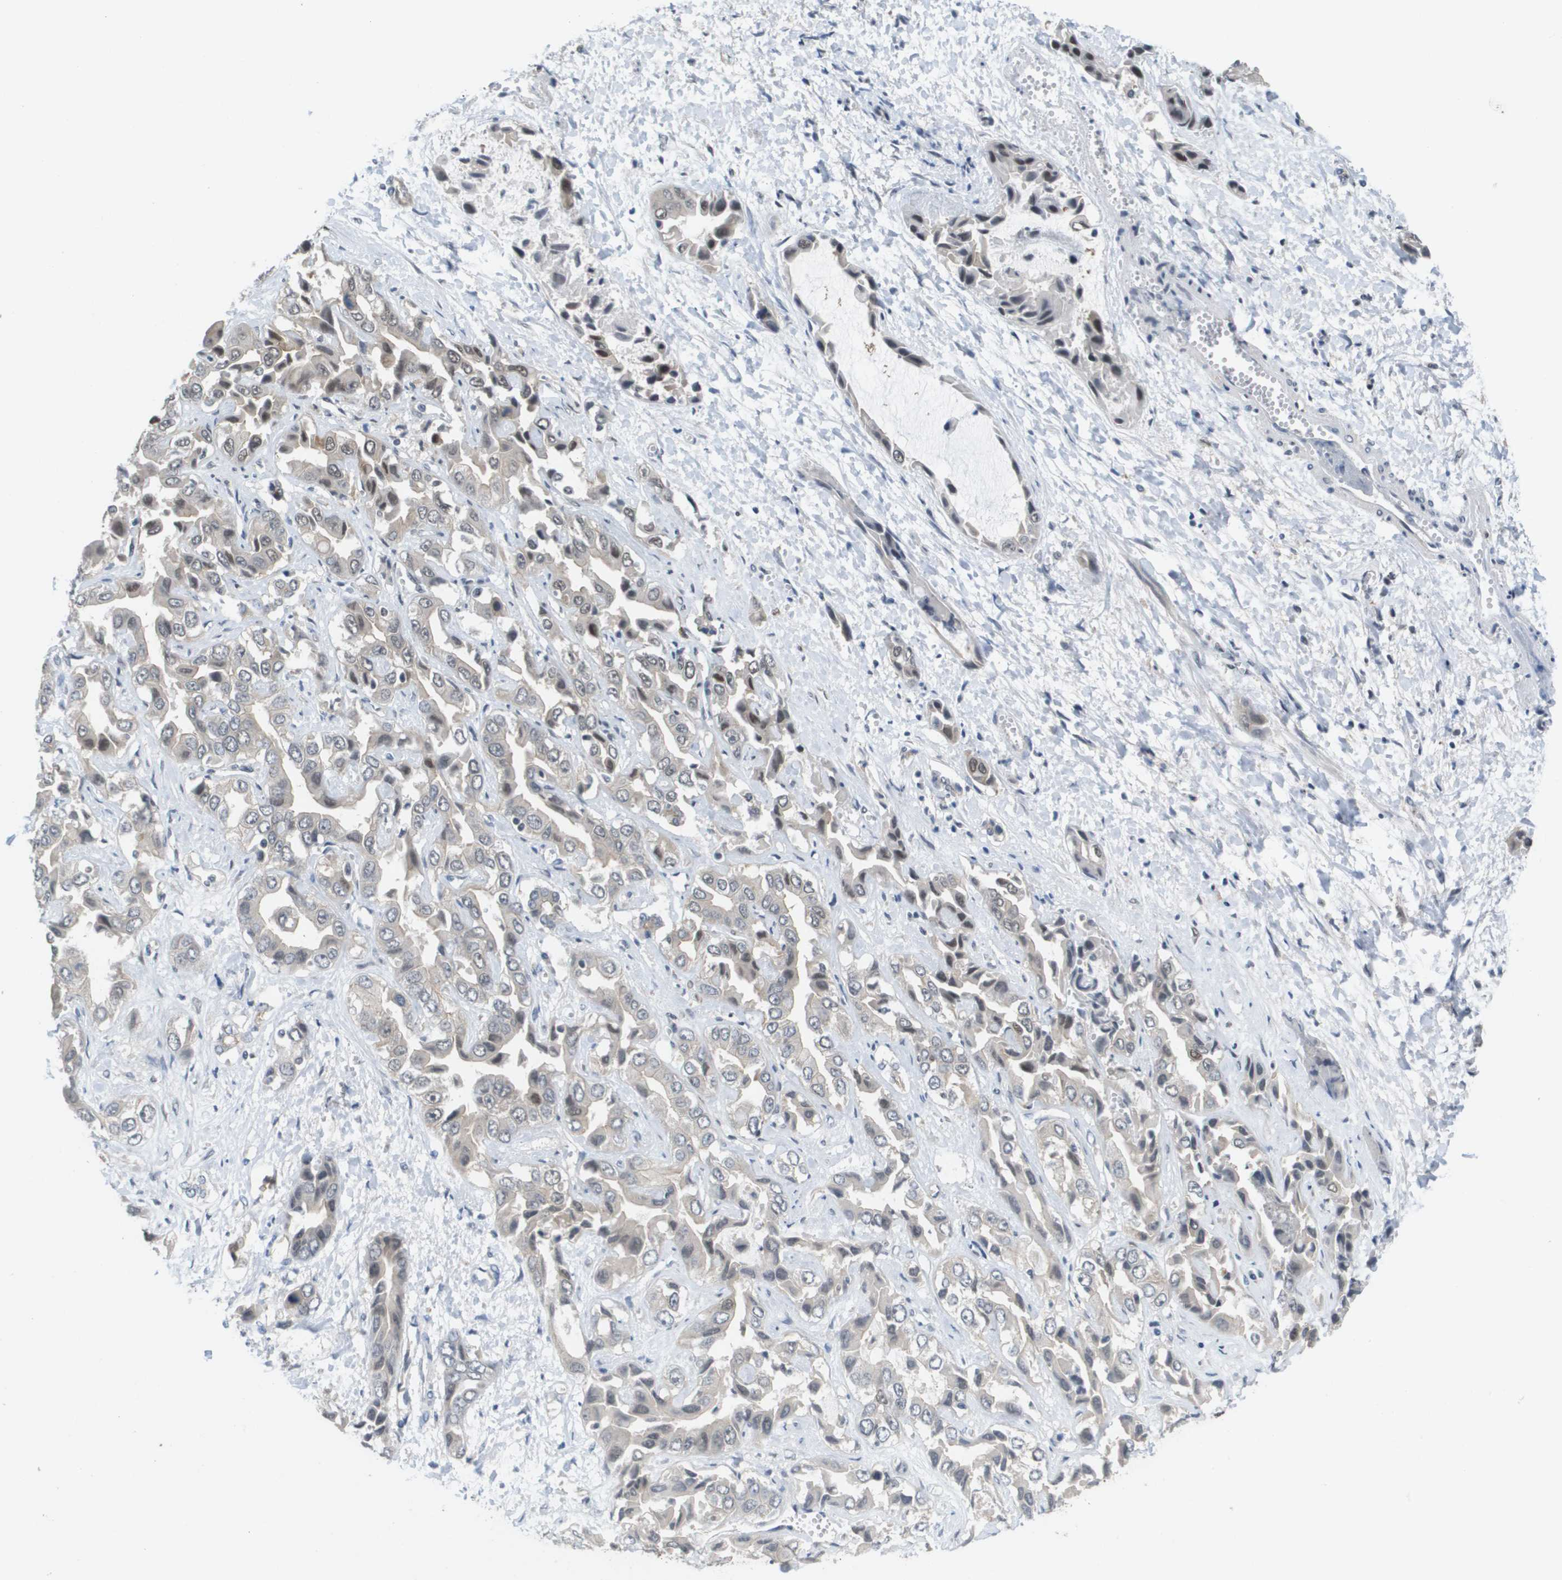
{"staining": {"intensity": "weak", "quantity": ">75%", "location": "nuclear"}, "tissue": "liver cancer", "cell_type": "Tumor cells", "image_type": "cancer", "snomed": [{"axis": "morphology", "description": "Cholangiocarcinoma"}, {"axis": "topography", "description": "Liver"}], "caption": "Cholangiocarcinoma (liver) tissue shows weak nuclear staining in approximately >75% of tumor cells The staining is performed using DAB (3,3'-diaminobenzidine) brown chromogen to label protein expression. The nuclei are counter-stained blue using hematoxylin.", "gene": "ISY1", "patient": {"sex": "female", "age": 52}}